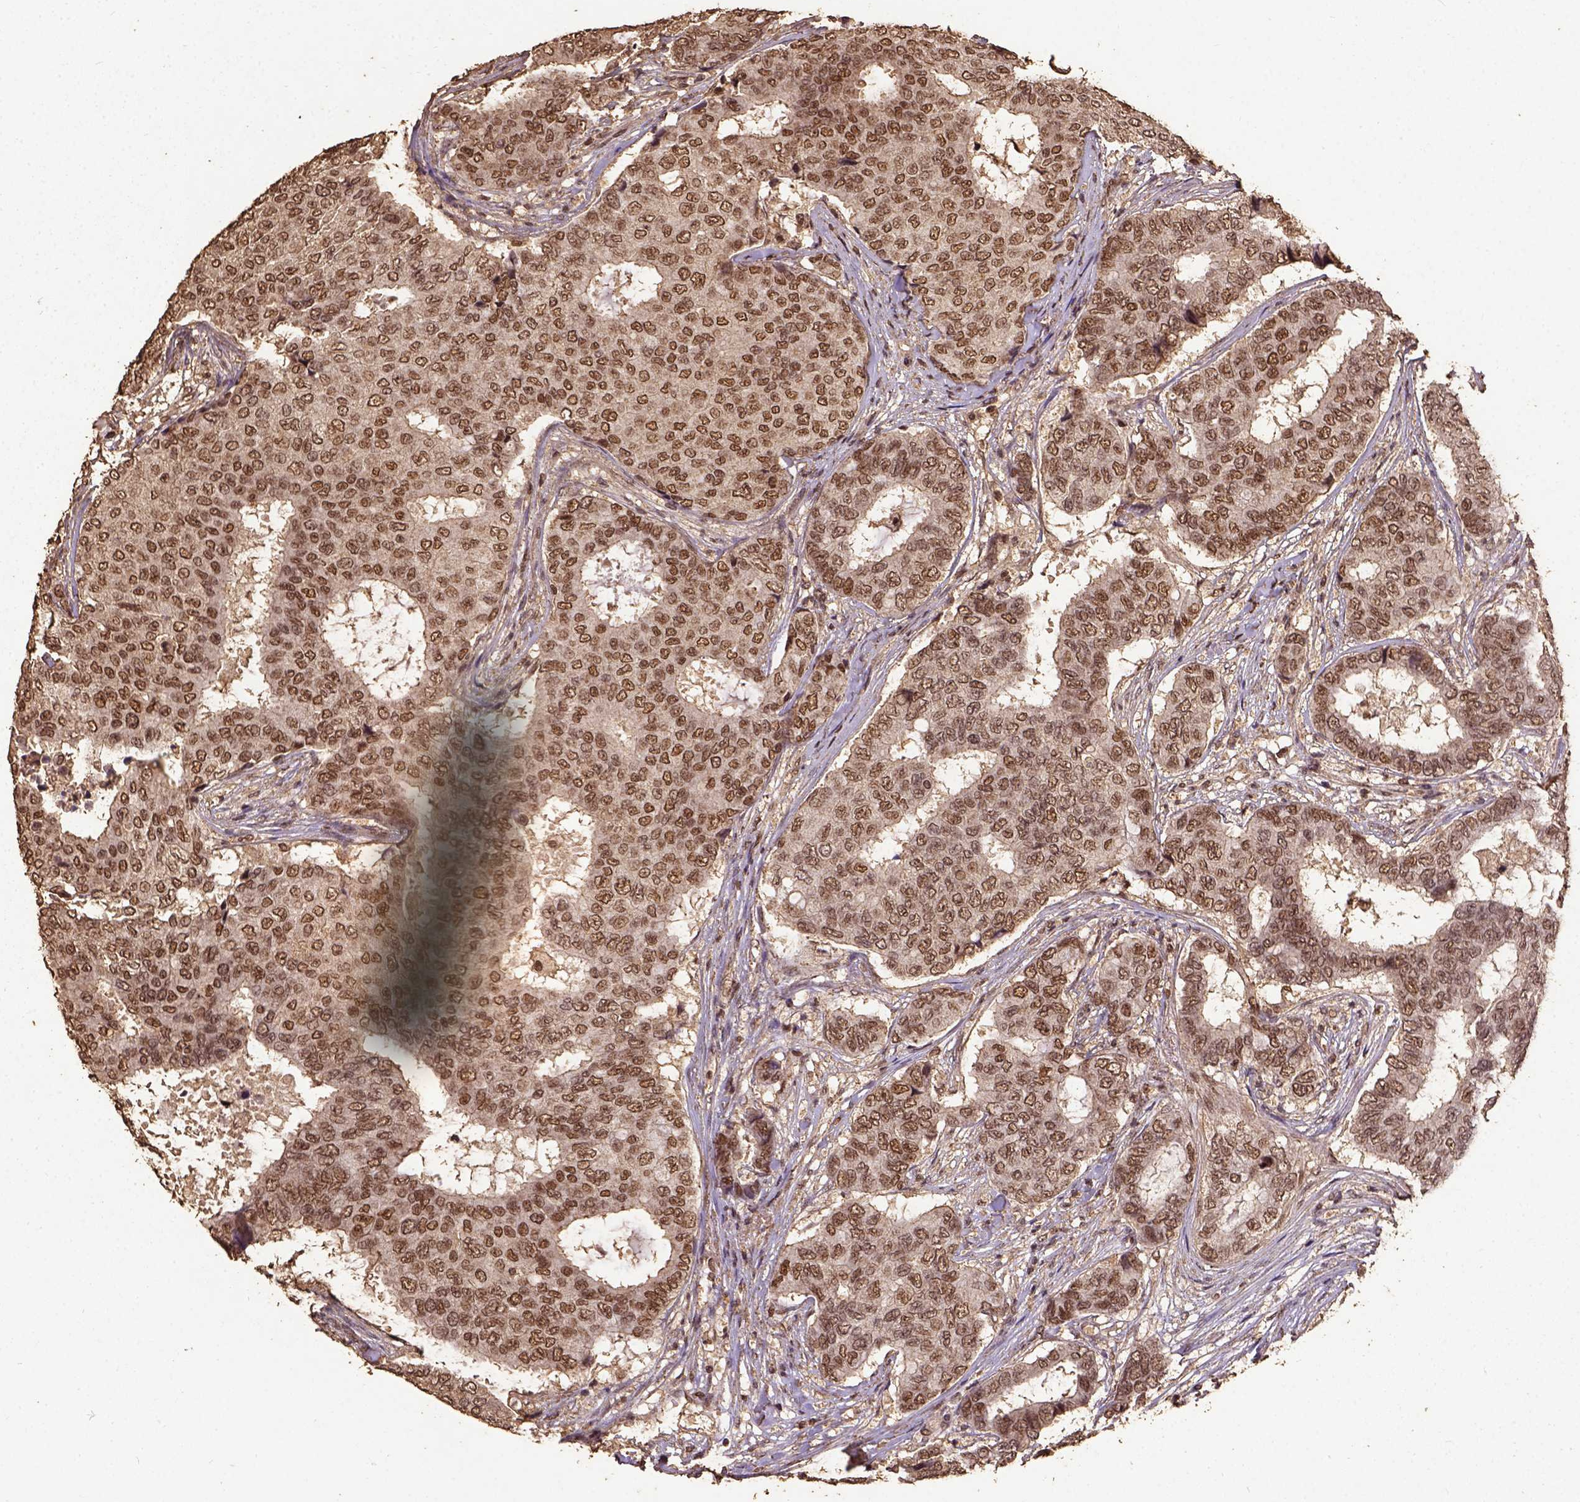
{"staining": {"intensity": "moderate", "quantity": ">75%", "location": "nuclear"}, "tissue": "breast cancer", "cell_type": "Tumor cells", "image_type": "cancer", "snomed": [{"axis": "morphology", "description": "Duct carcinoma"}, {"axis": "topography", "description": "Breast"}], "caption": "A histopathology image showing moderate nuclear positivity in about >75% of tumor cells in breast cancer, as visualized by brown immunohistochemical staining.", "gene": "NACC1", "patient": {"sex": "female", "age": 75}}